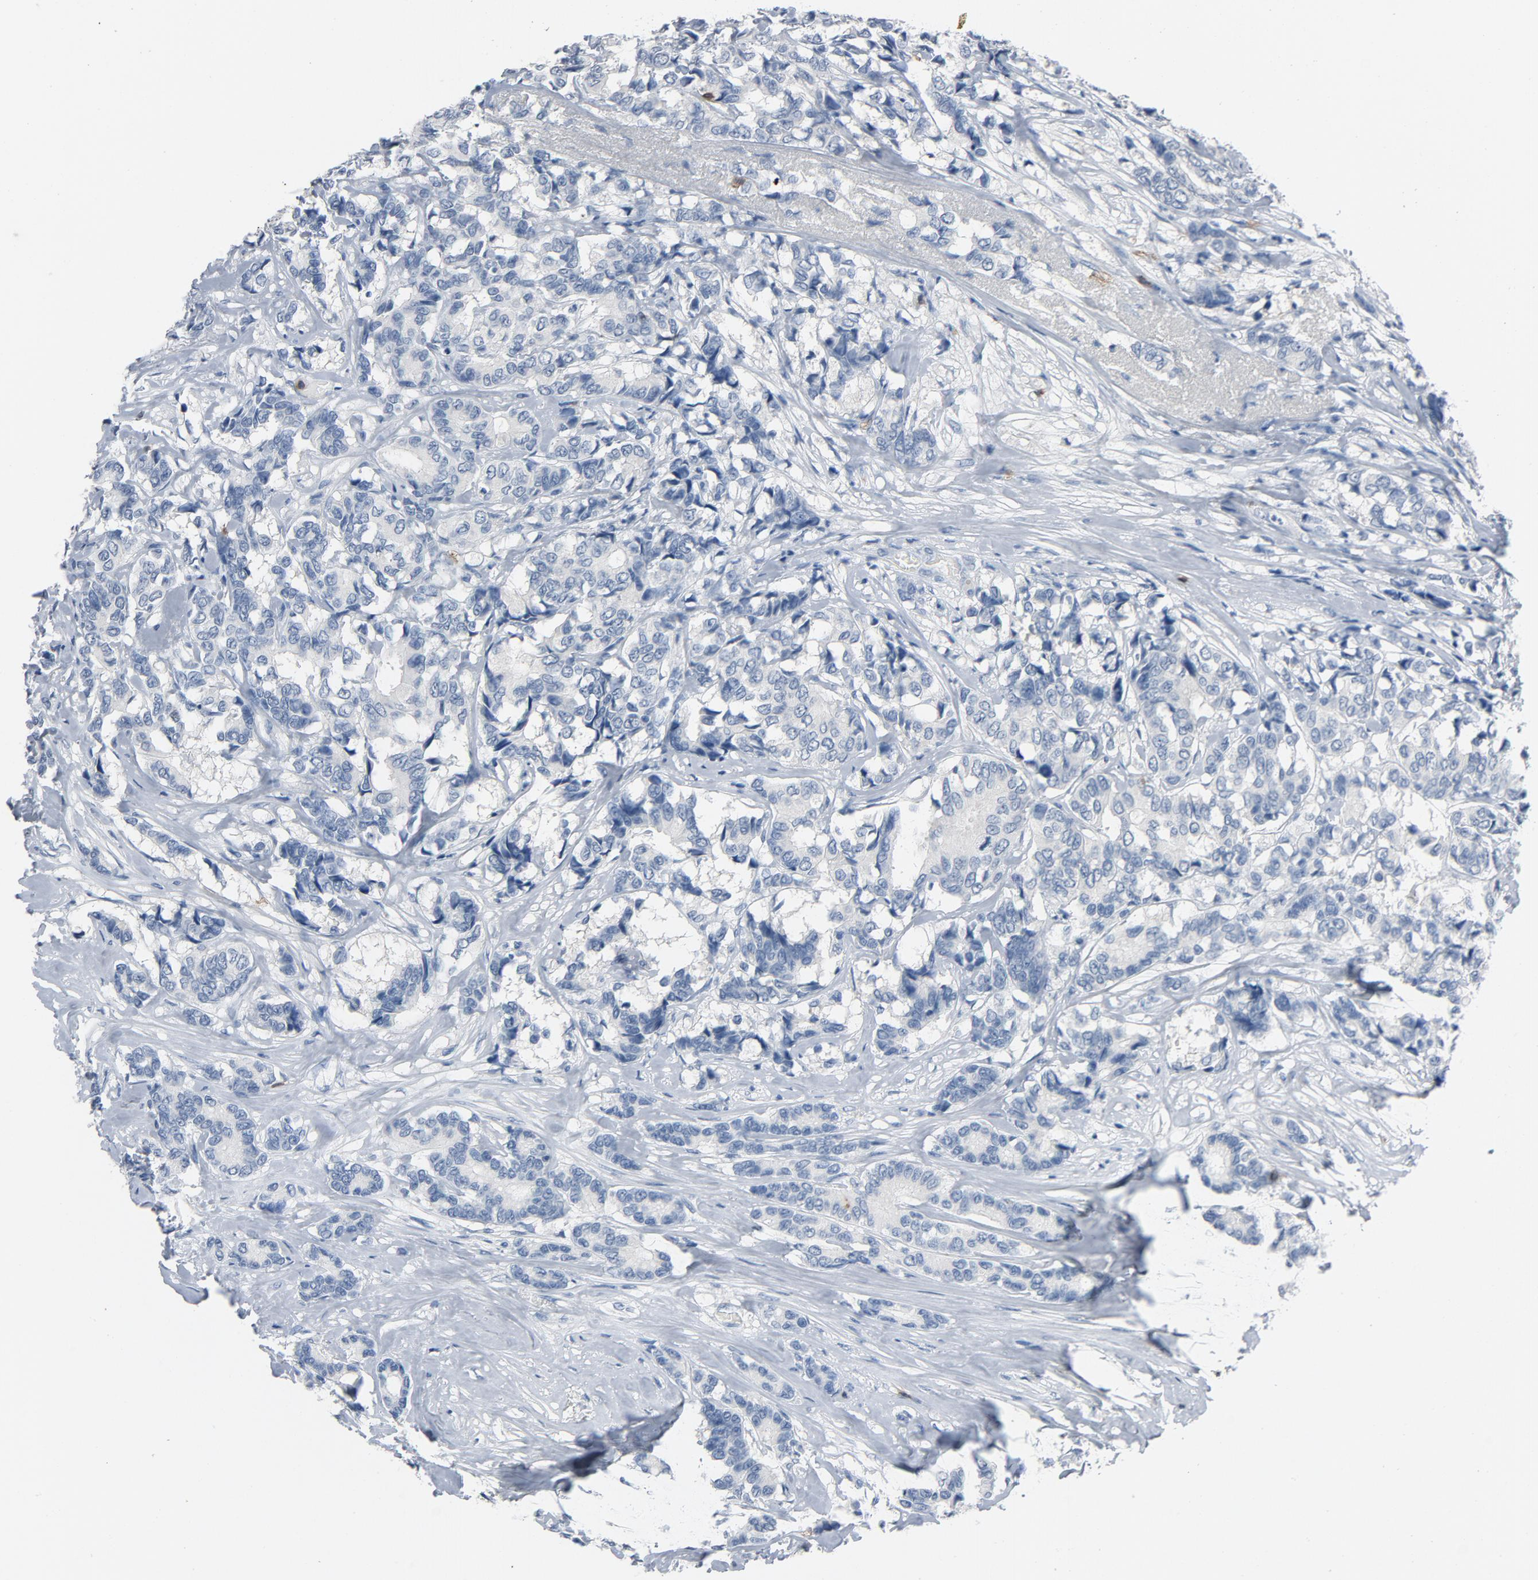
{"staining": {"intensity": "negative", "quantity": "none", "location": "none"}, "tissue": "breast cancer", "cell_type": "Tumor cells", "image_type": "cancer", "snomed": [{"axis": "morphology", "description": "Duct carcinoma"}, {"axis": "topography", "description": "Breast"}], "caption": "Tumor cells show no significant staining in invasive ductal carcinoma (breast).", "gene": "LCK", "patient": {"sex": "female", "age": 87}}